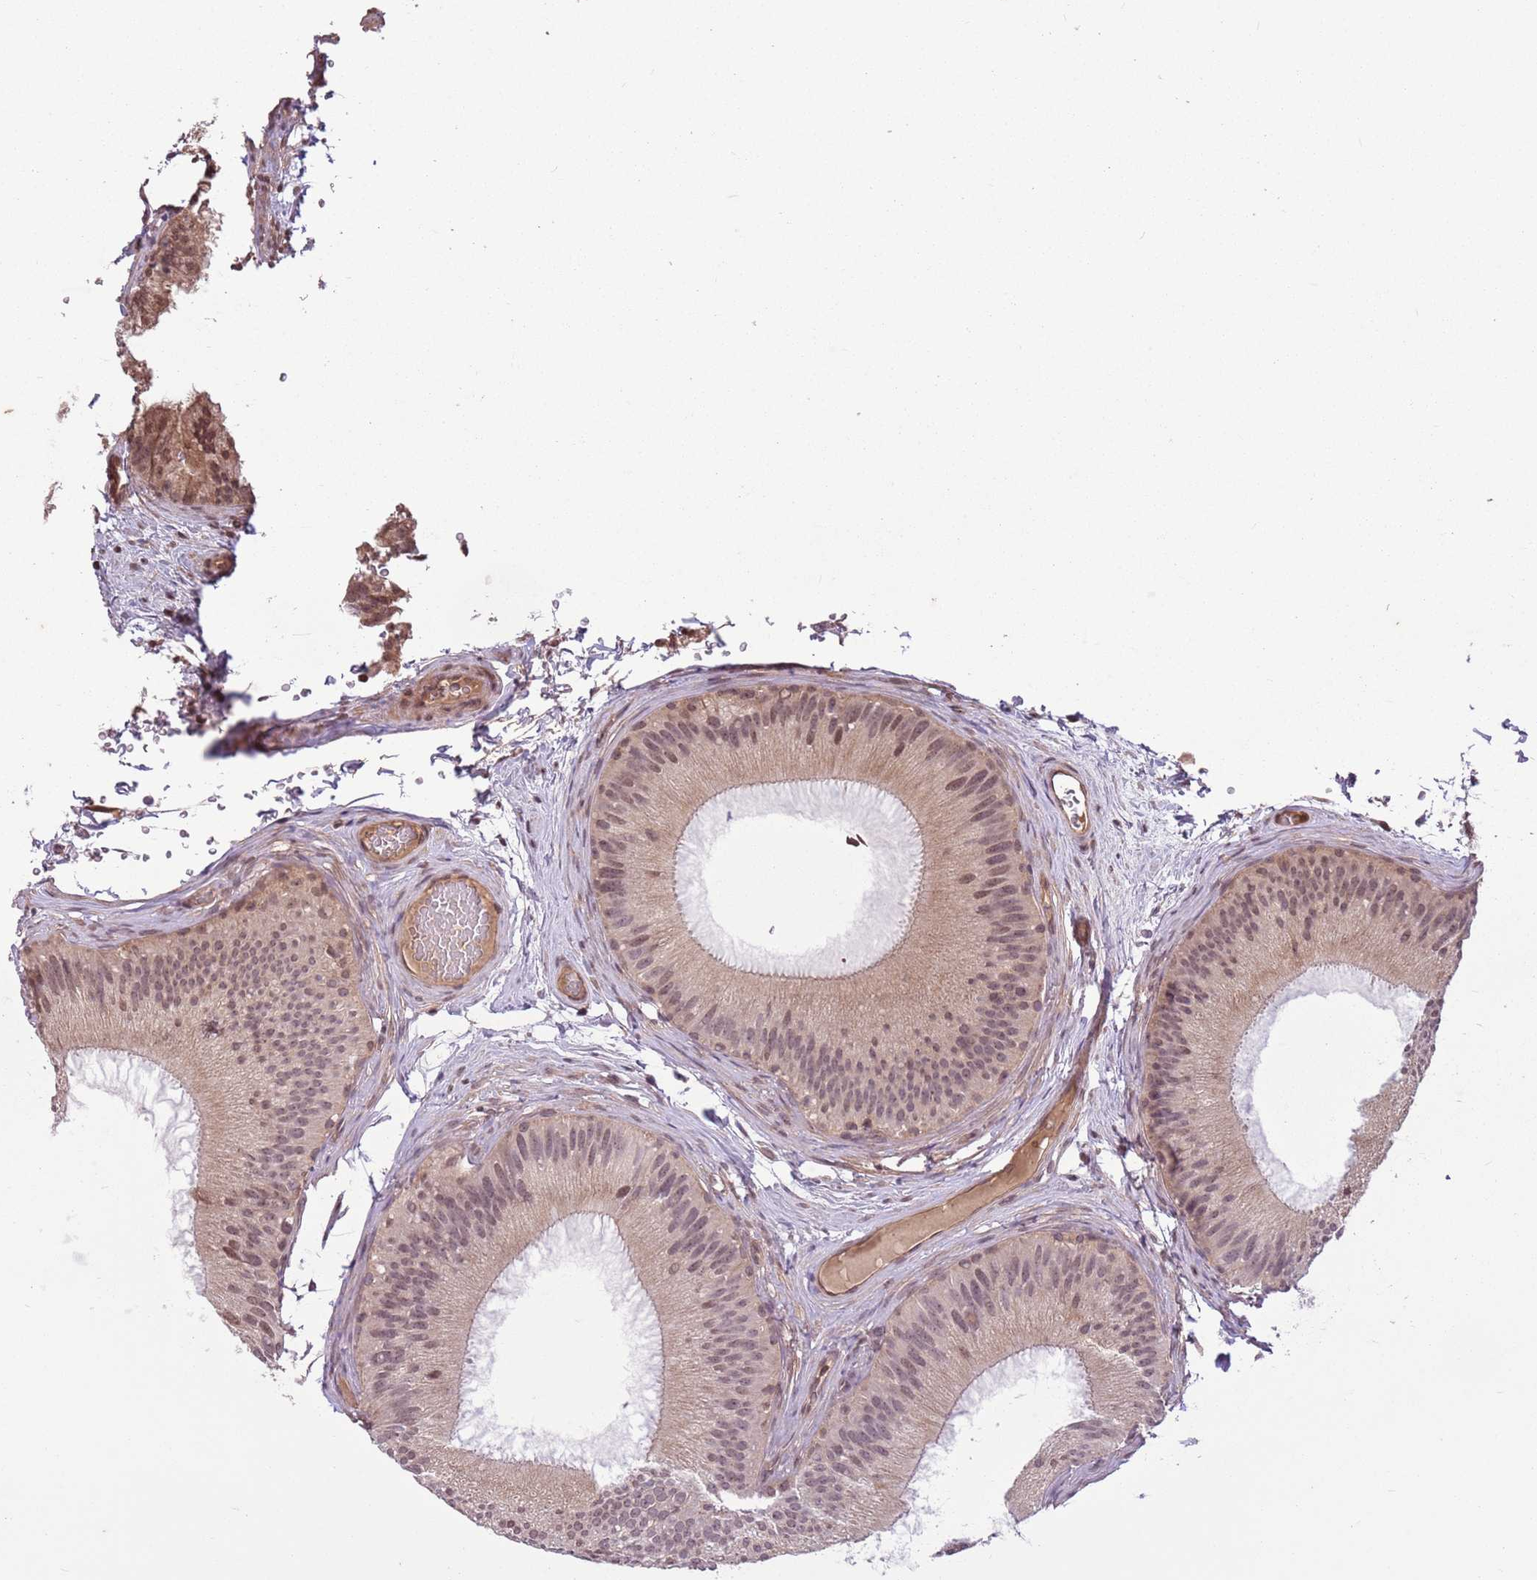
{"staining": {"intensity": "weak", "quantity": "25%-75%", "location": "cytoplasmic/membranous,nuclear"}, "tissue": "epididymis", "cell_type": "Glandular cells", "image_type": "normal", "snomed": [{"axis": "morphology", "description": "Normal tissue, NOS"}, {"axis": "topography", "description": "Epididymis"}], "caption": "IHC staining of benign epididymis, which displays low levels of weak cytoplasmic/membranous,nuclear staining in about 25%-75% of glandular cells indicating weak cytoplasmic/membranous,nuclear protein expression. The staining was performed using DAB (brown) for protein detection and nuclei were counterstained in hematoxylin (blue).", "gene": "CAPN9", "patient": {"sex": "male", "age": 45}}